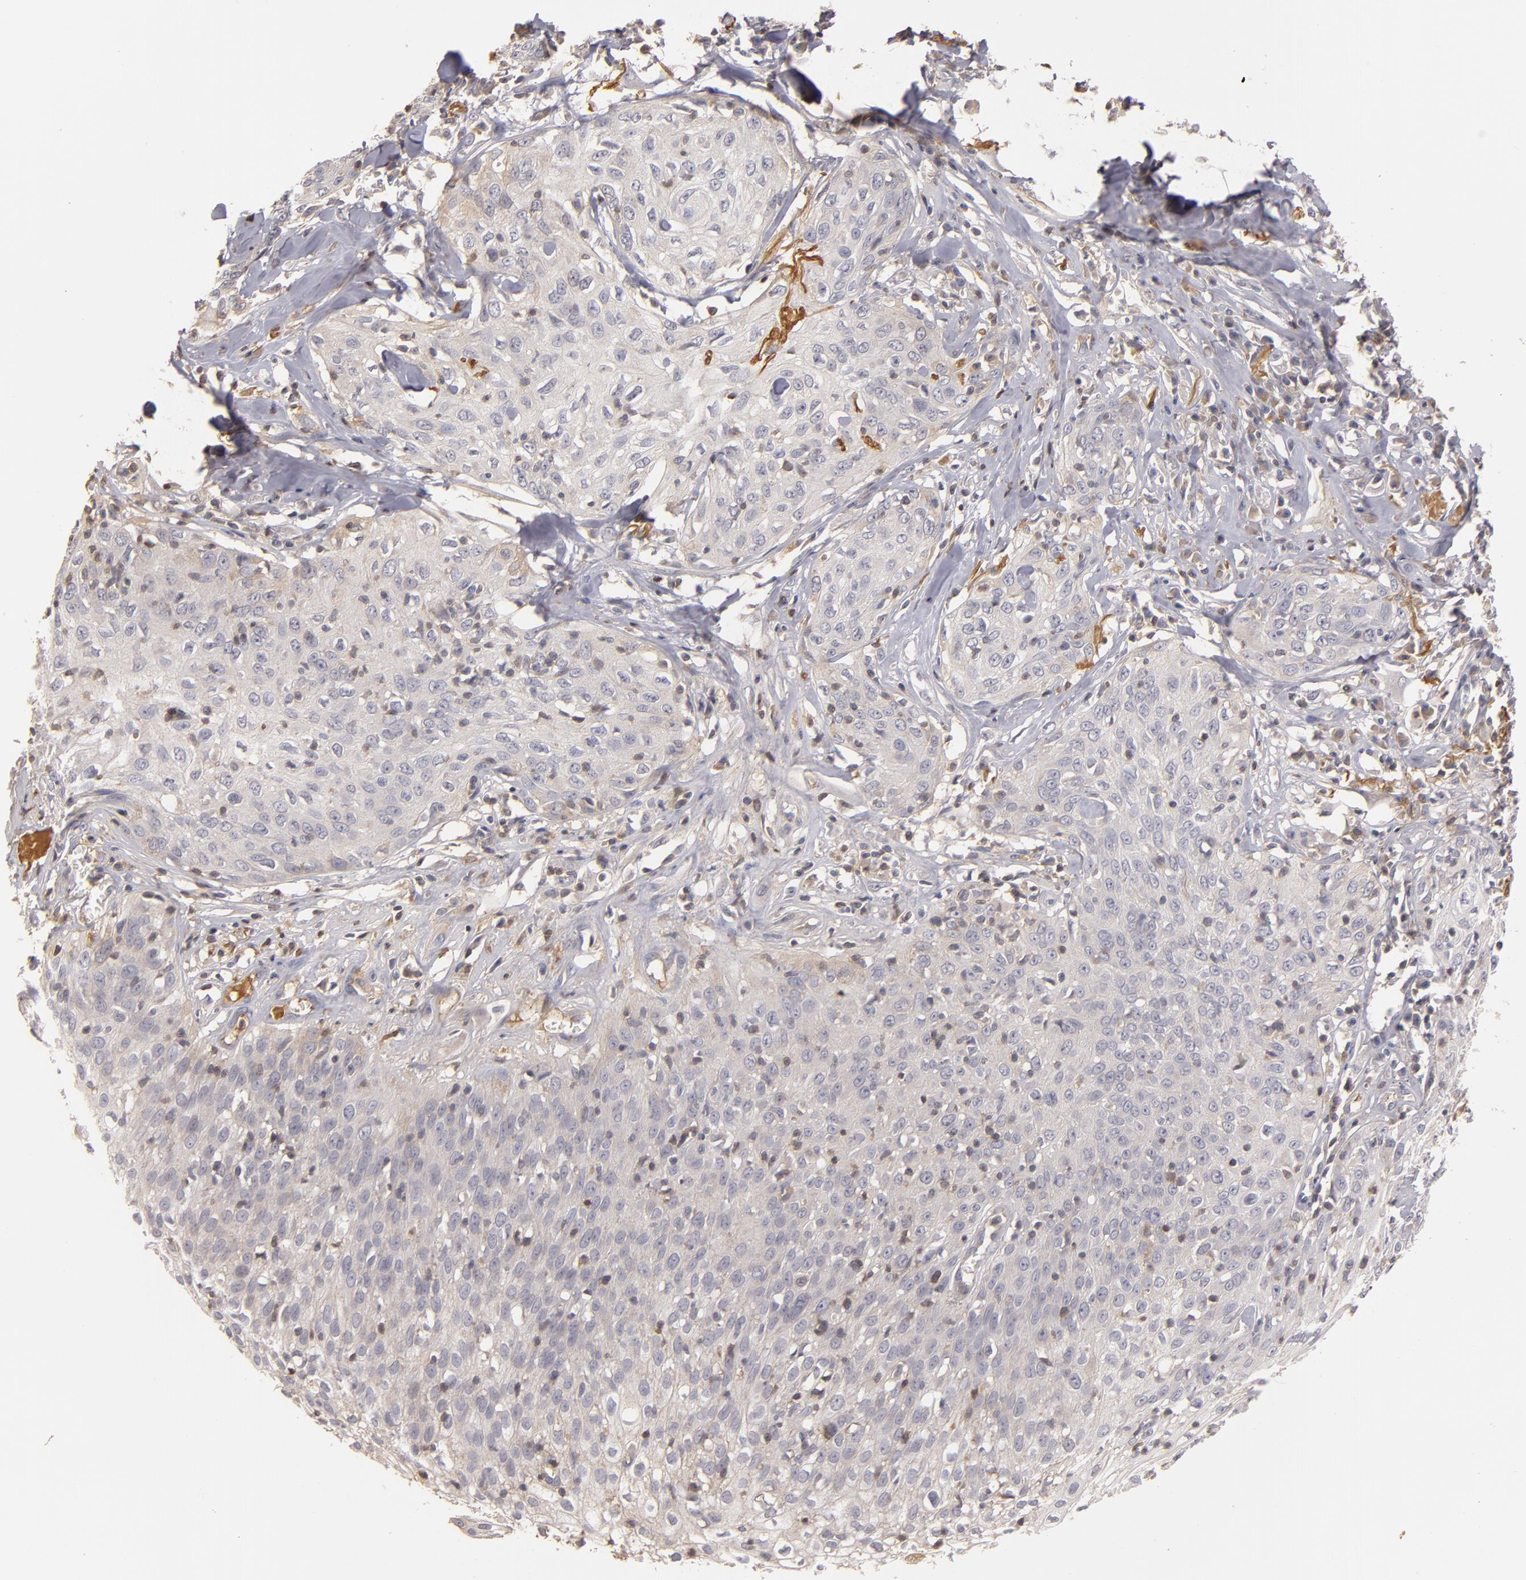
{"staining": {"intensity": "negative", "quantity": "none", "location": "none"}, "tissue": "skin cancer", "cell_type": "Tumor cells", "image_type": "cancer", "snomed": [{"axis": "morphology", "description": "Squamous cell carcinoma, NOS"}, {"axis": "topography", "description": "Skin"}], "caption": "Immunohistochemistry (IHC) histopathology image of neoplastic tissue: human skin squamous cell carcinoma stained with DAB exhibits no significant protein expression in tumor cells. (DAB immunohistochemistry visualized using brightfield microscopy, high magnification).", "gene": "MBL2", "patient": {"sex": "male", "age": 65}}